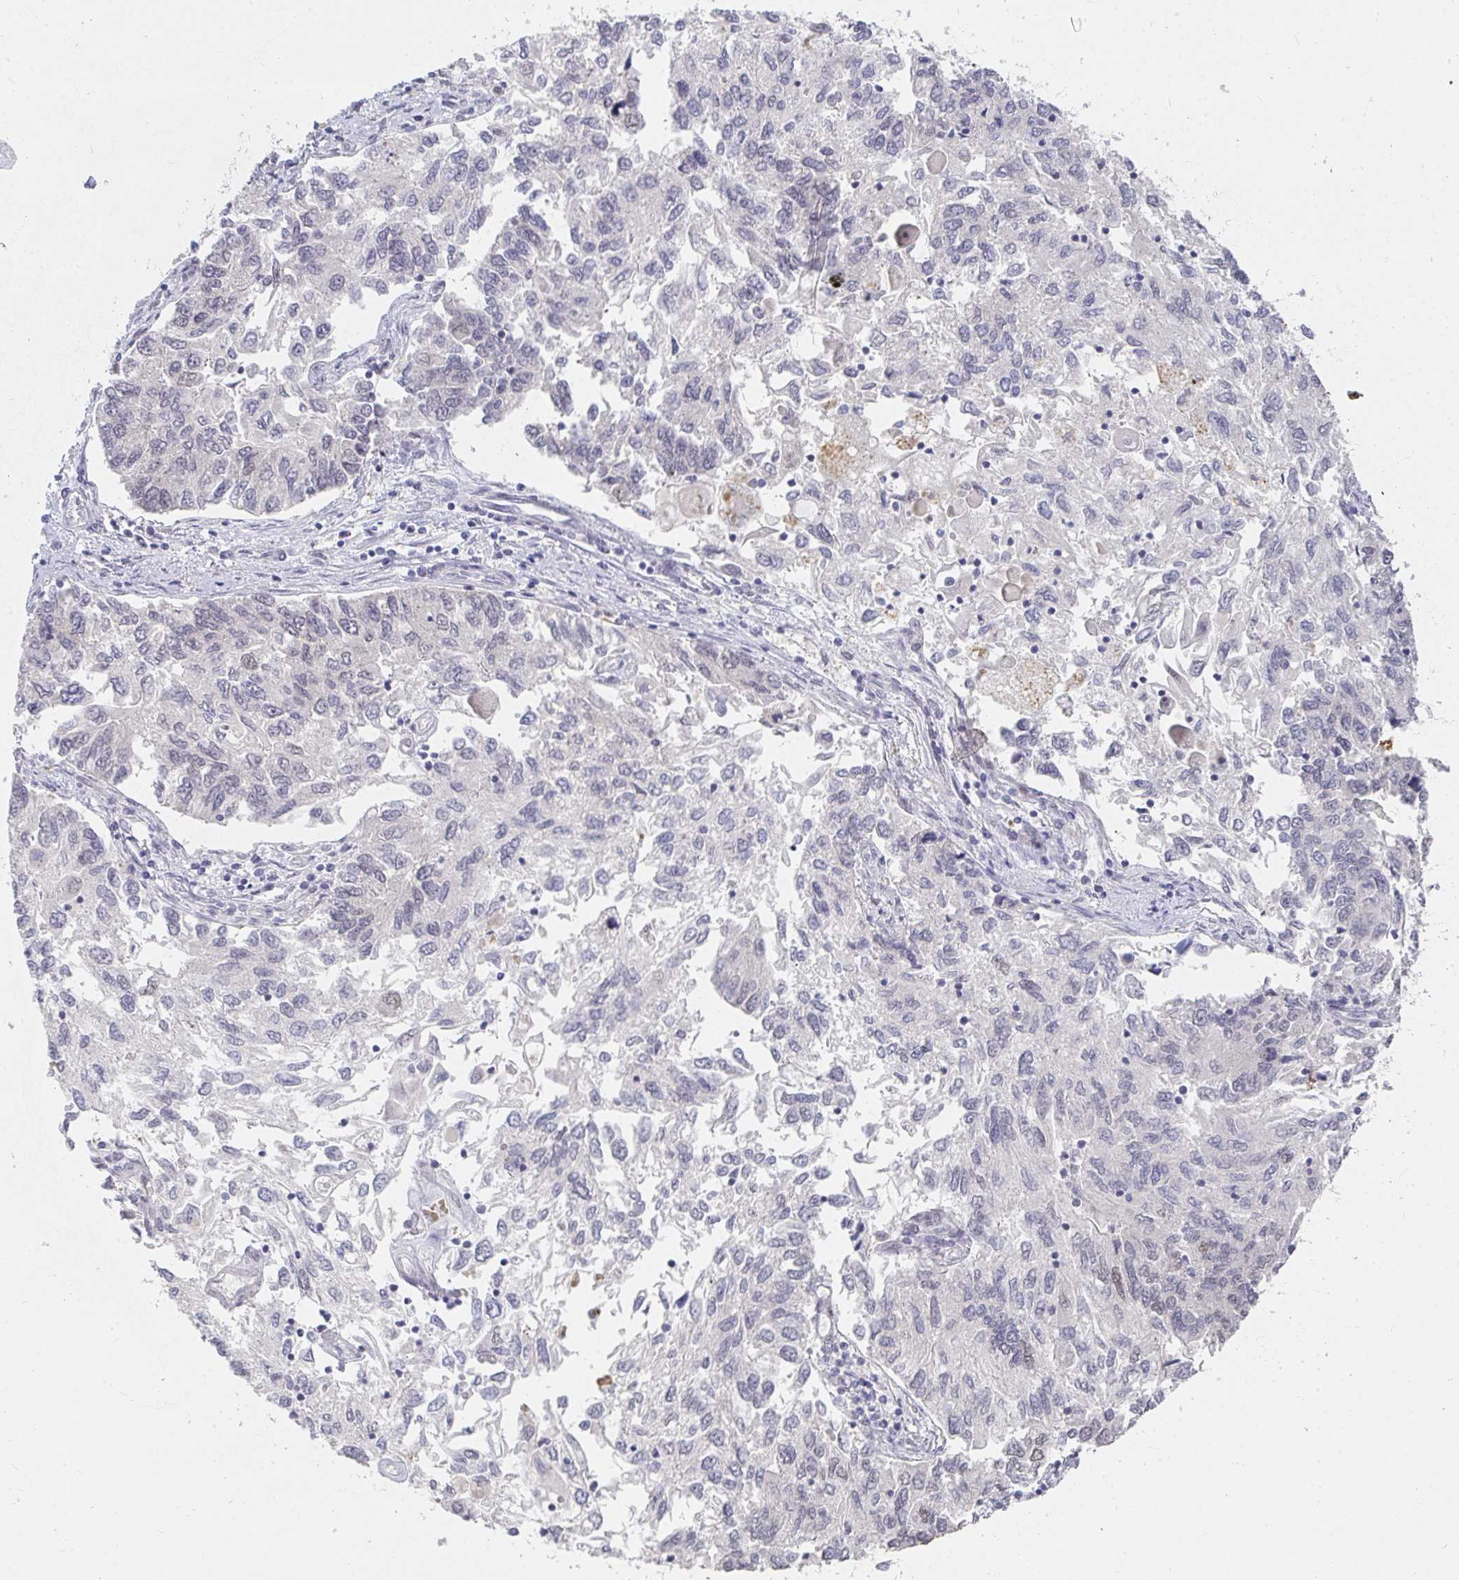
{"staining": {"intensity": "moderate", "quantity": "25%-75%", "location": "nuclear"}, "tissue": "endometrial cancer", "cell_type": "Tumor cells", "image_type": "cancer", "snomed": [{"axis": "morphology", "description": "Carcinoma, NOS"}, {"axis": "topography", "description": "Uterus"}], "caption": "Endometrial cancer (carcinoma) was stained to show a protein in brown. There is medium levels of moderate nuclear expression in about 25%-75% of tumor cells.", "gene": "RCOR1", "patient": {"sex": "female", "age": 76}}